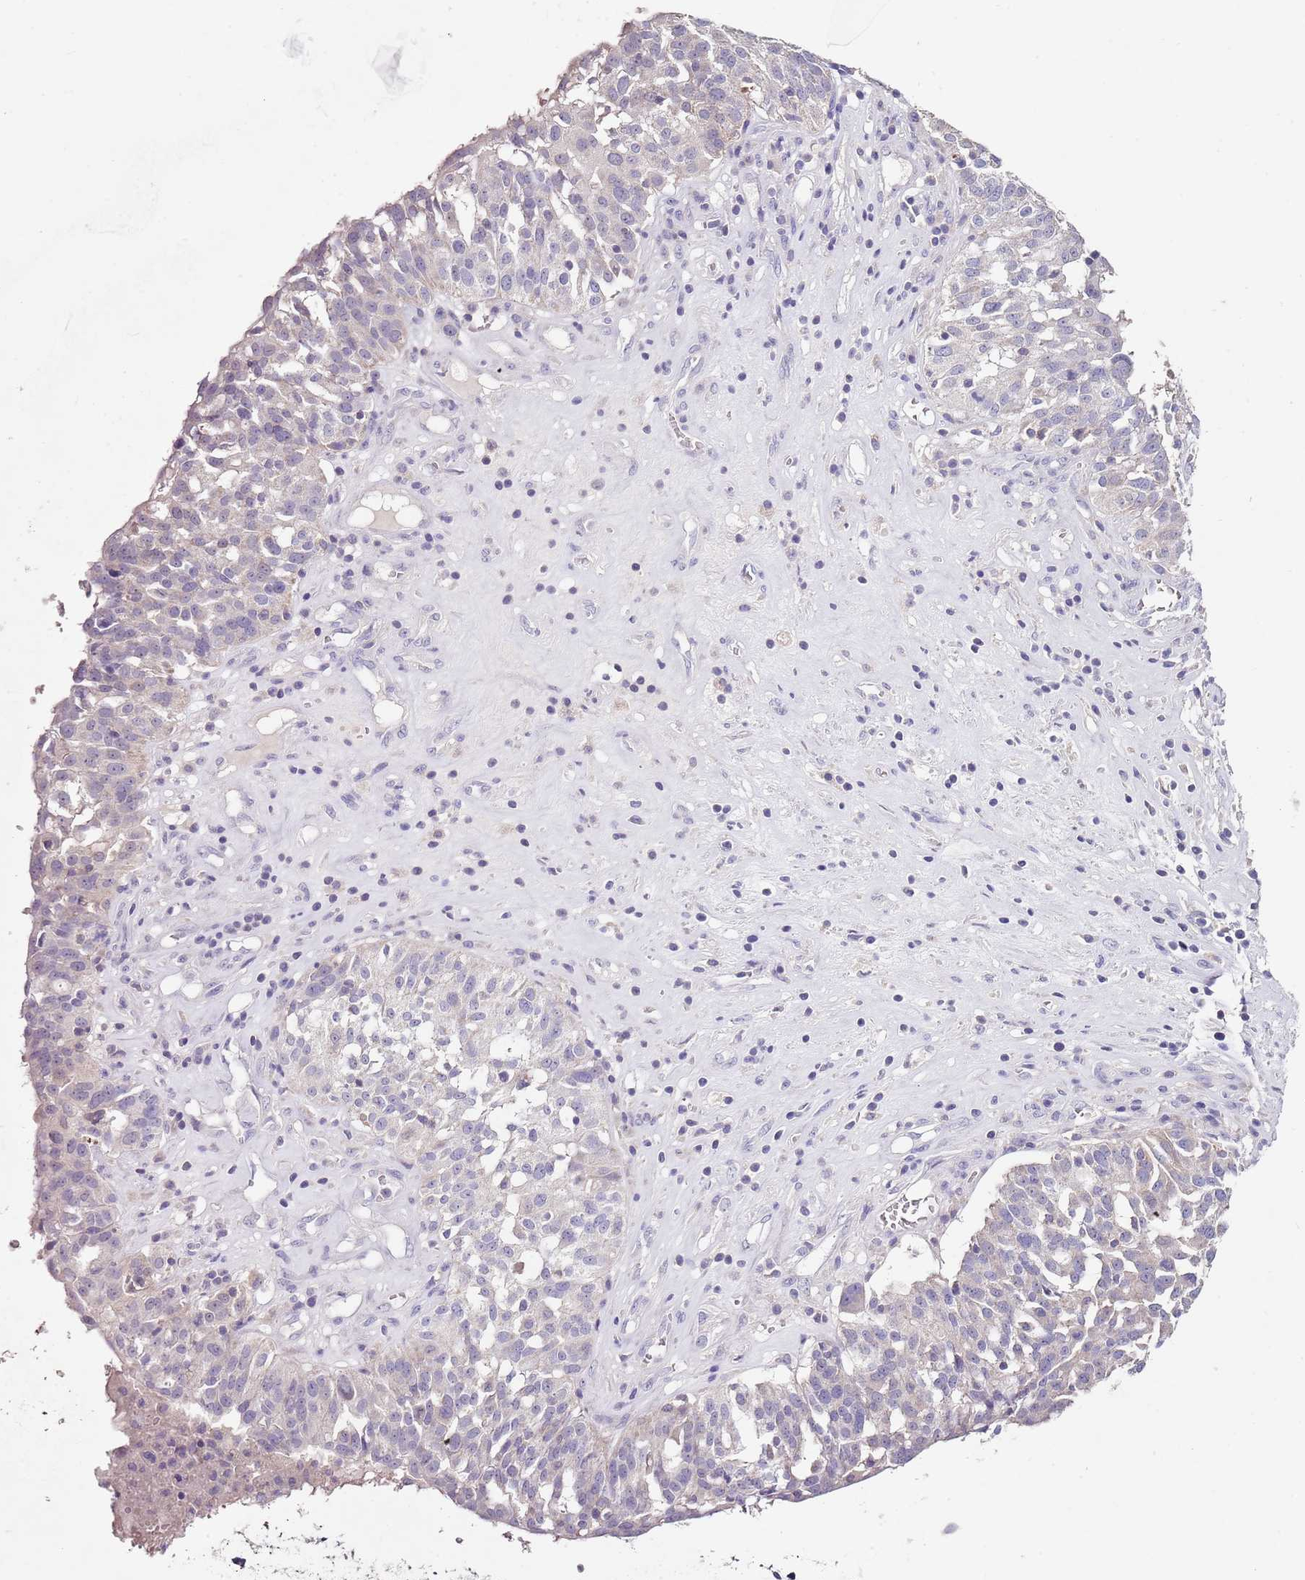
{"staining": {"intensity": "negative", "quantity": "none", "location": "none"}, "tissue": "ovarian cancer", "cell_type": "Tumor cells", "image_type": "cancer", "snomed": [{"axis": "morphology", "description": "Cystadenocarcinoma, serous, NOS"}, {"axis": "topography", "description": "Ovary"}], "caption": "The image shows no staining of tumor cells in ovarian cancer.", "gene": "NRDE2", "patient": {"sex": "female", "age": 59}}